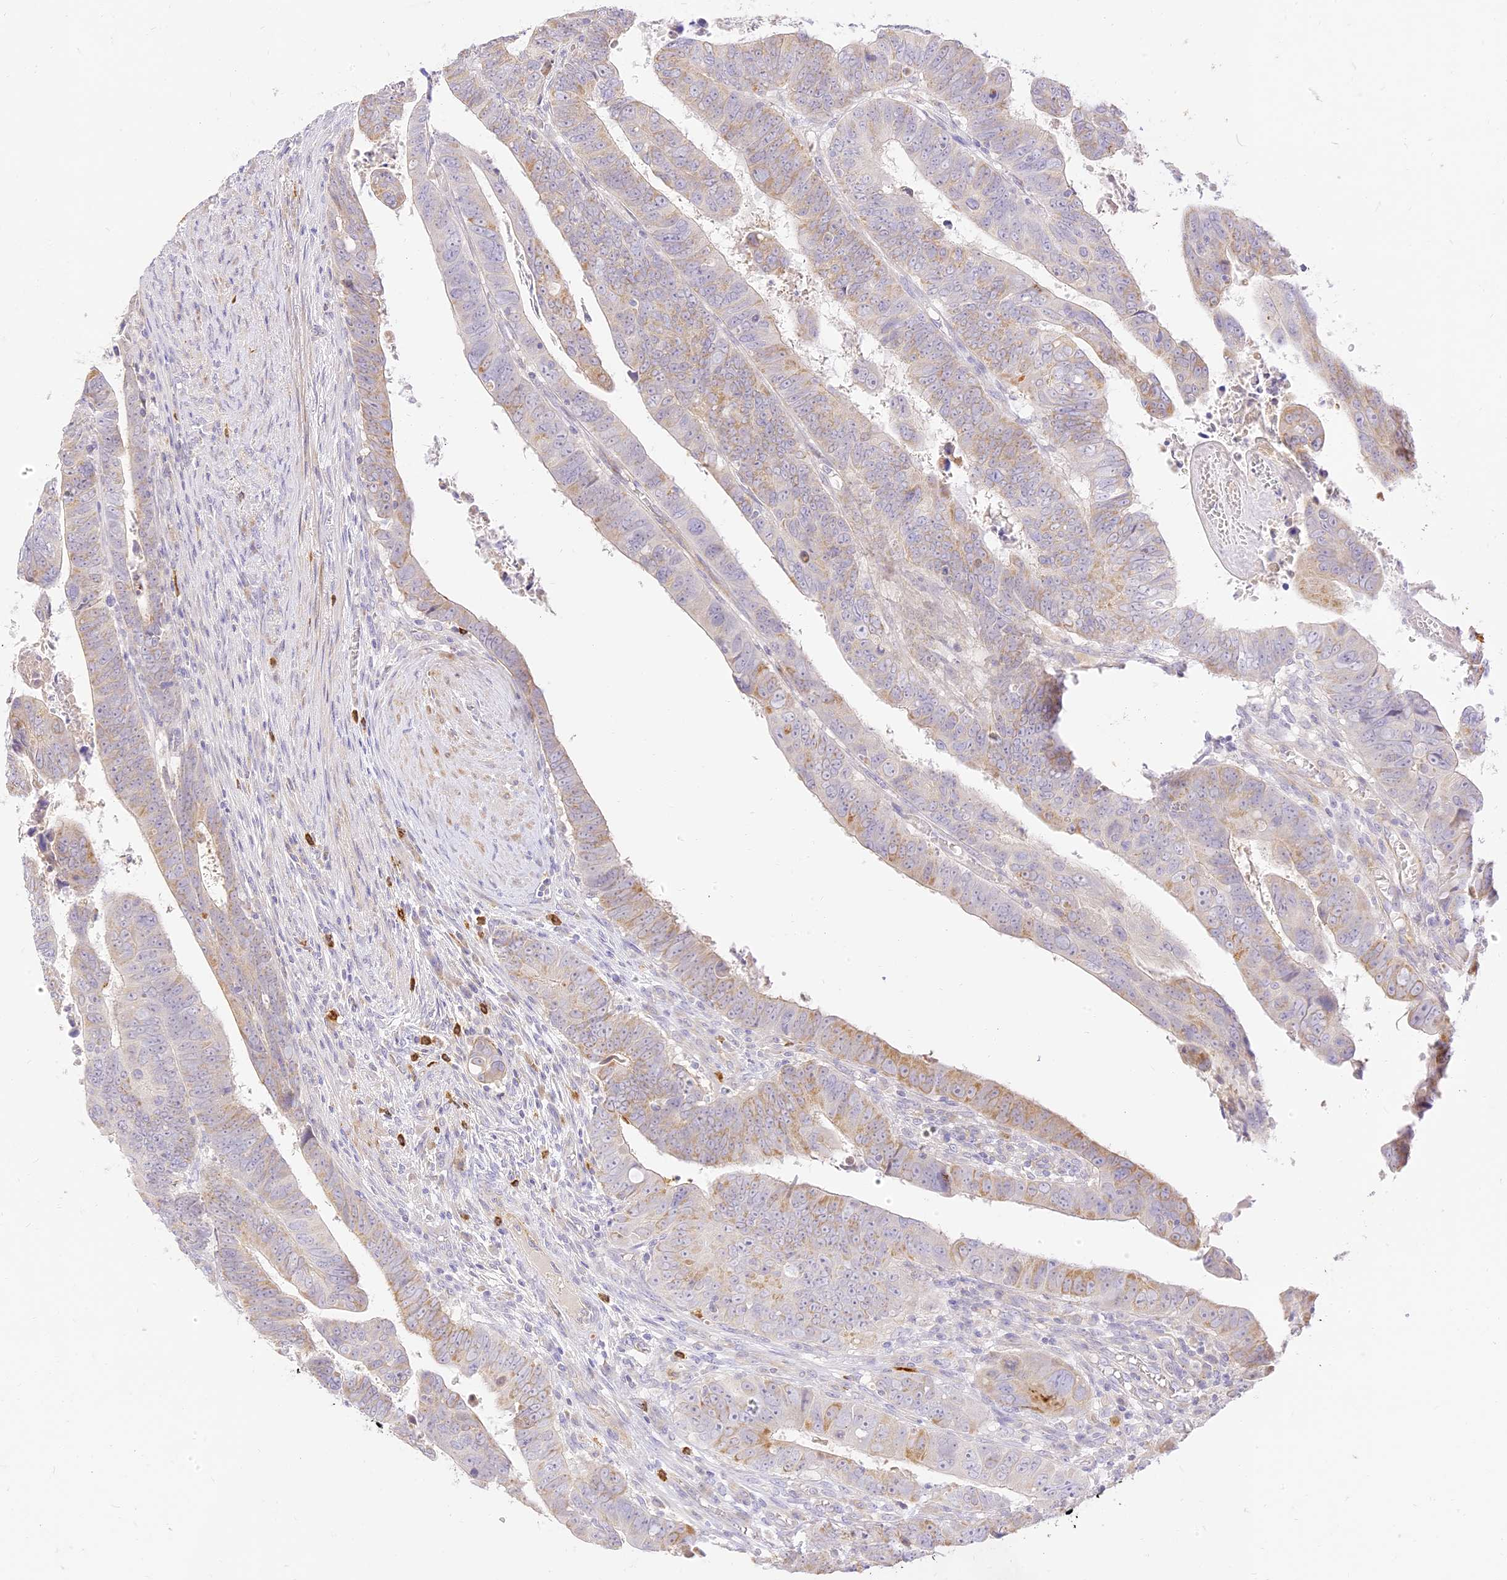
{"staining": {"intensity": "moderate", "quantity": "<25%", "location": "cytoplasmic/membranous"}, "tissue": "colorectal cancer", "cell_type": "Tumor cells", "image_type": "cancer", "snomed": [{"axis": "morphology", "description": "Normal tissue, NOS"}, {"axis": "morphology", "description": "Adenocarcinoma, NOS"}, {"axis": "topography", "description": "Rectum"}], "caption": "The immunohistochemical stain shows moderate cytoplasmic/membranous staining in tumor cells of colorectal cancer tissue. (DAB = brown stain, brightfield microscopy at high magnification).", "gene": "LRRC15", "patient": {"sex": "female", "age": 65}}